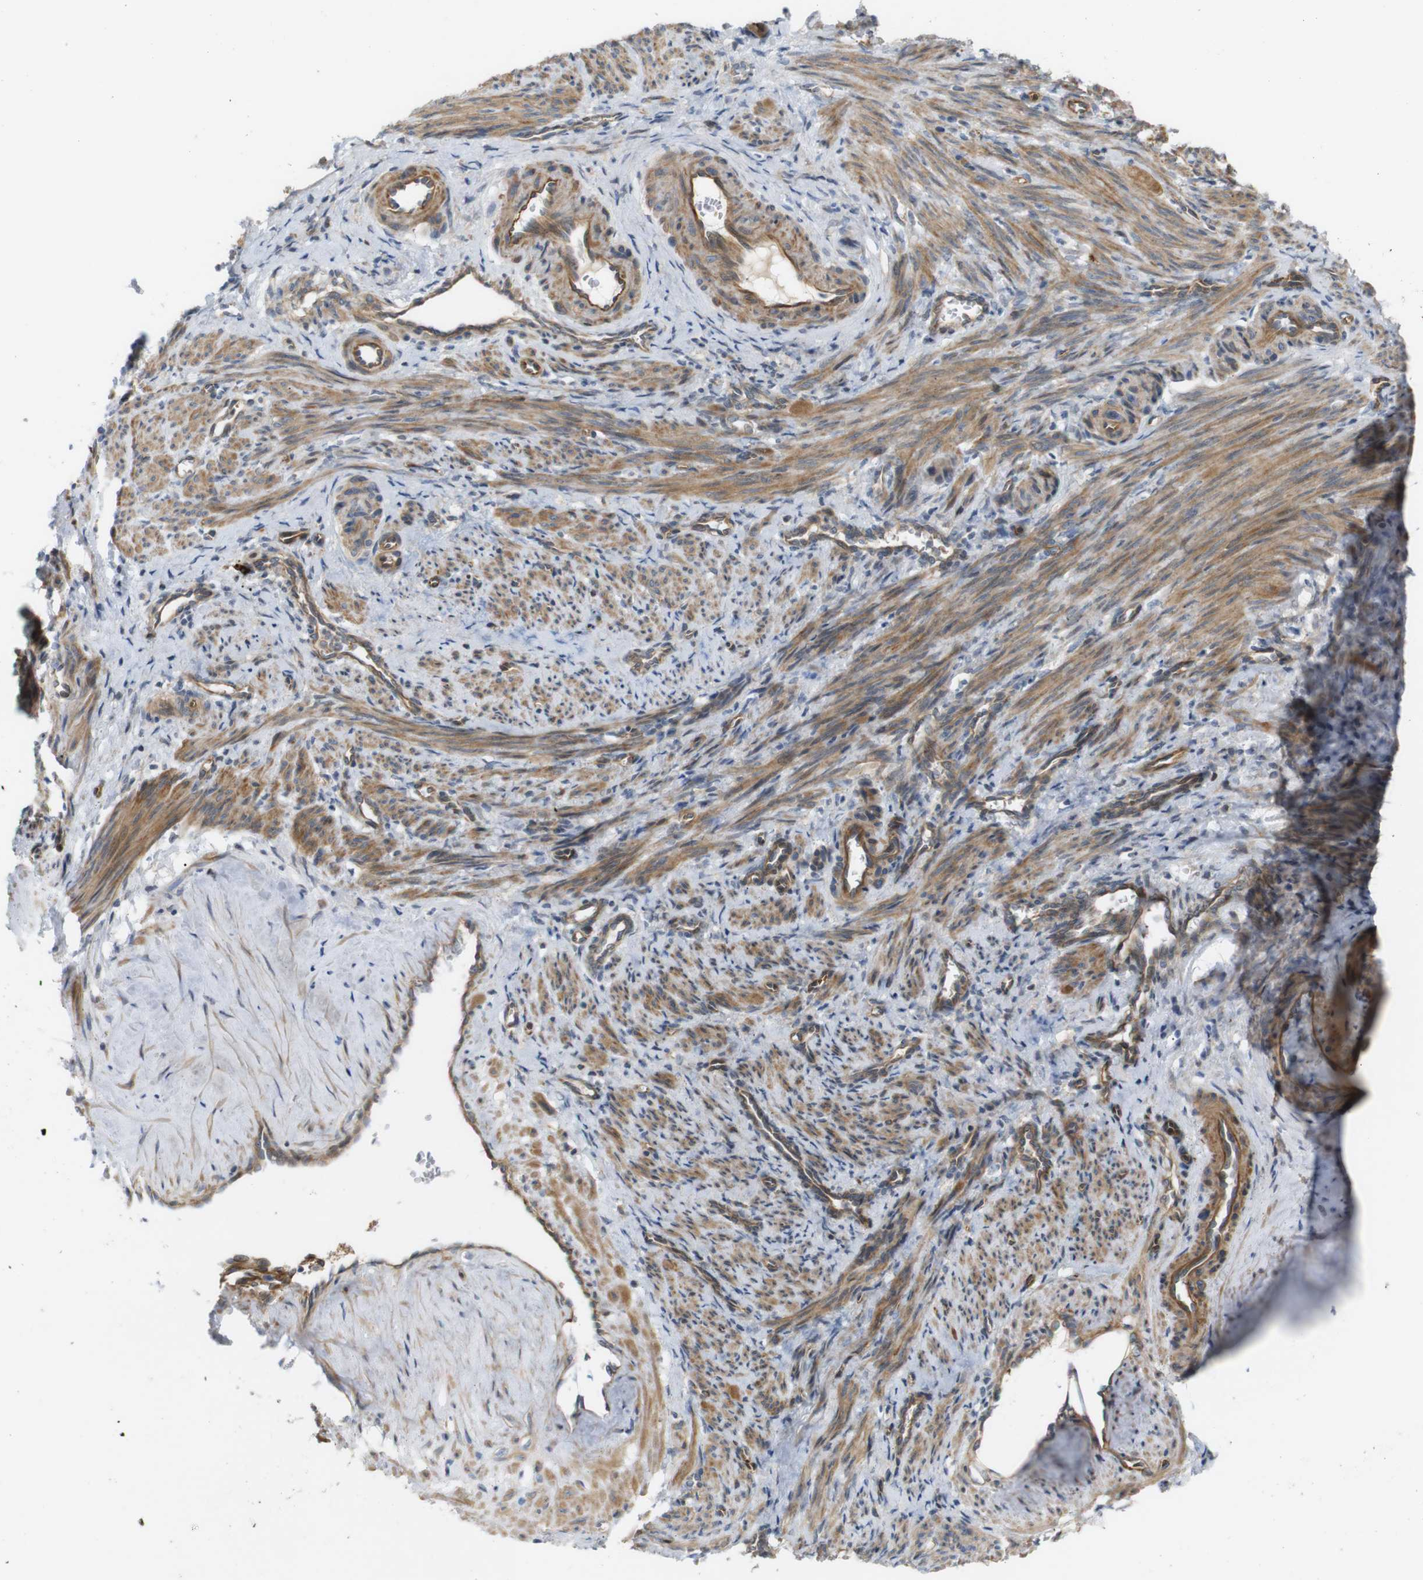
{"staining": {"intensity": "moderate", "quantity": ">75%", "location": "cytoplasmic/membranous"}, "tissue": "smooth muscle", "cell_type": "Smooth muscle cells", "image_type": "normal", "snomed": [{"axis": "morphology", "description": "Normal tissue, NOS"}, {"axis": "topography", "description": "Endometrium"}], "caption": "IHC (DAB) staining of benign smooth muscle exhibits moderate cytoplasmic/membranous protein positivity in approximately >75% of smooth muscle cells. The staining was performed using DAB, with brown indicating positive protein expression. Nuclei are stained blue with hematoxylin.", "gene": "RPTOR", "patient": {"sex": "female", "age": 33}}